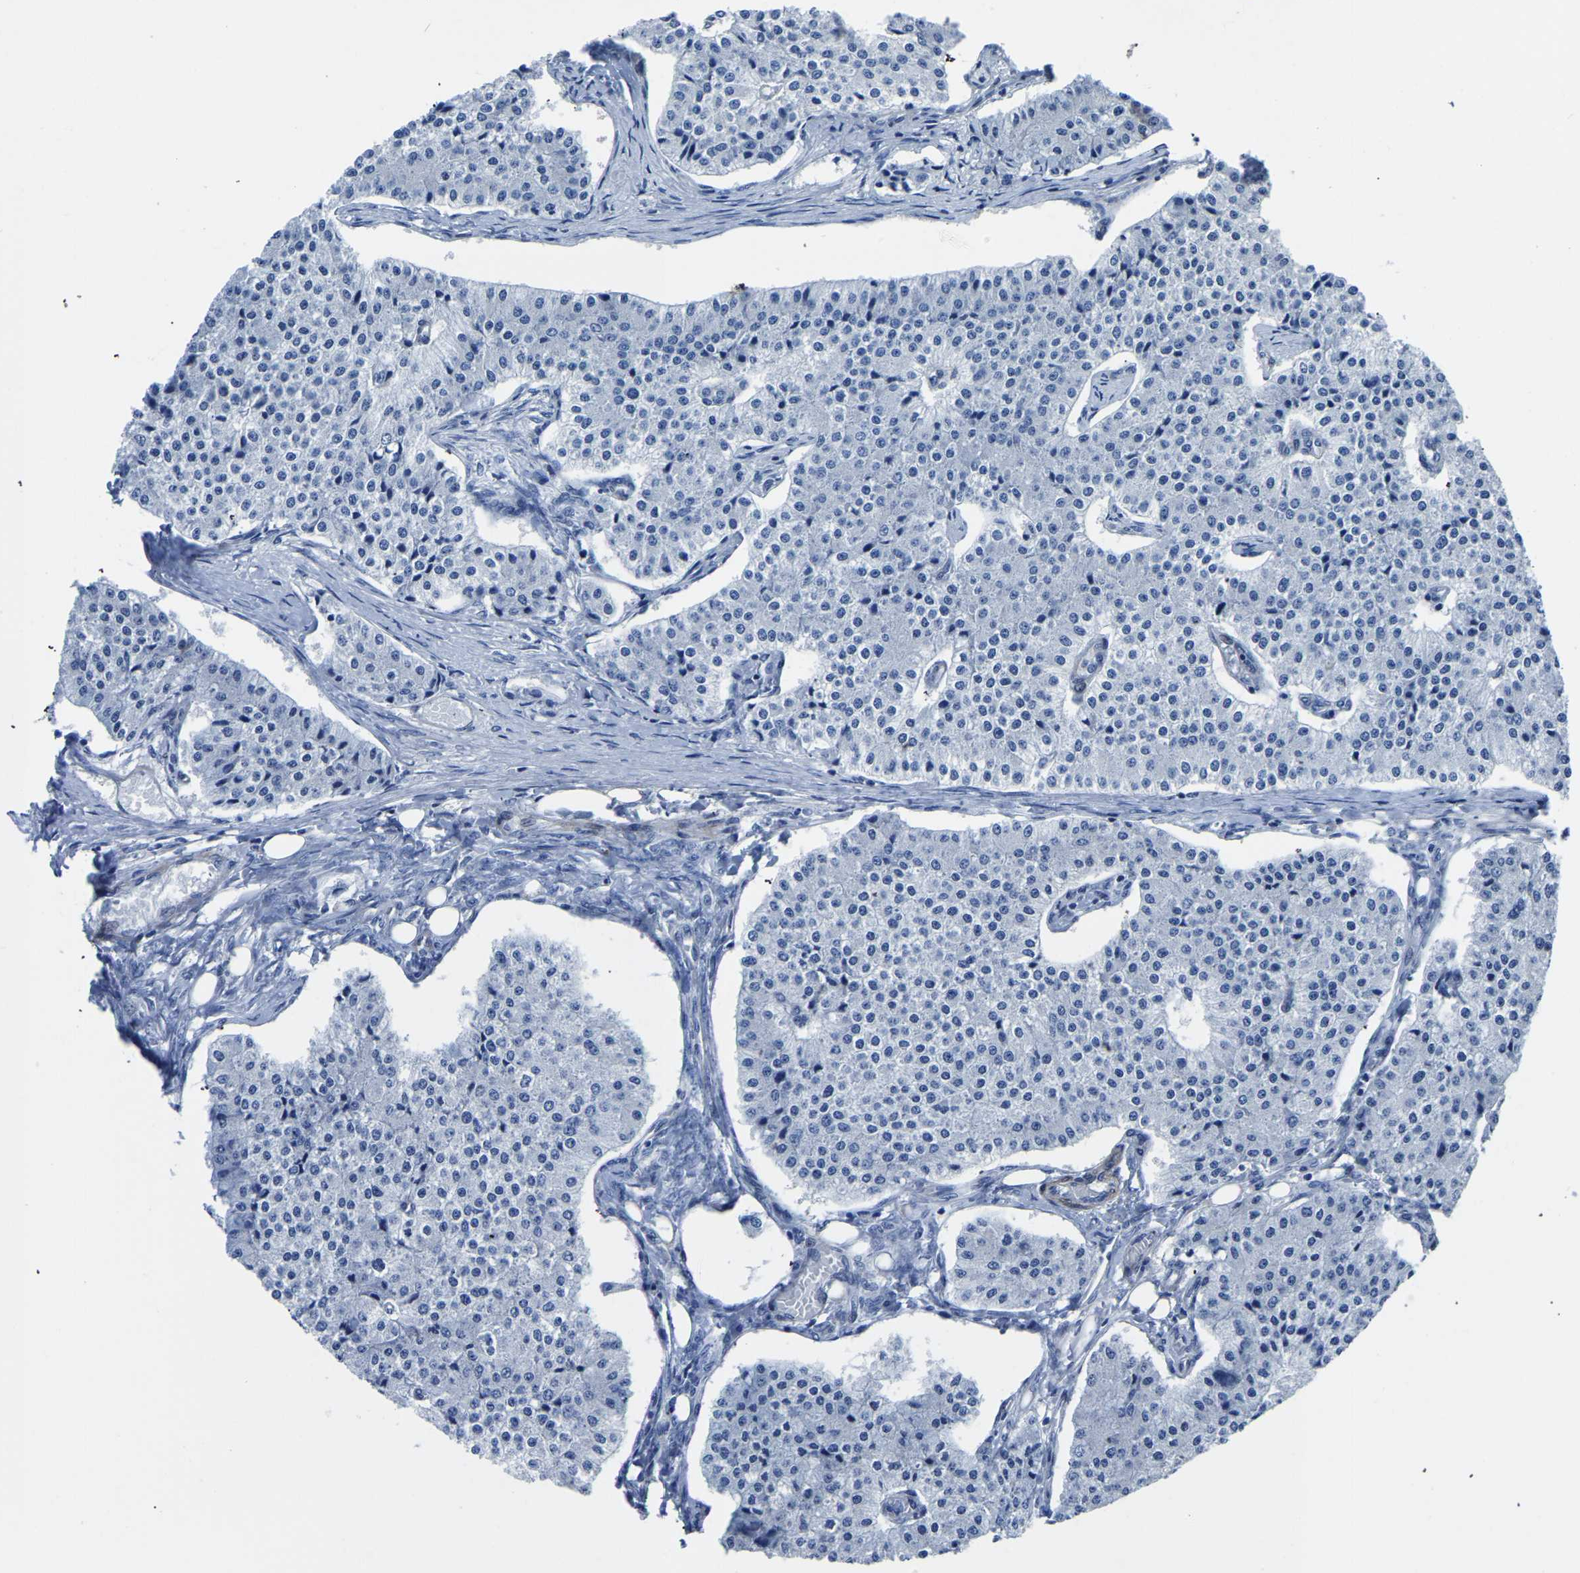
{"staining": {"intensity": "negative", "quantity": "none", "location": "none"}, "tissue": "carcinoid", "cell_type": "Tumor cells", "image_type": "cancer", "snomed": [{"axis": "morphology", "description": "Carcinoid, malignant, NOS"}, {"axis": "topography", "description": "Colon"}], "caption": "DAB immunohistochemical staining of carcinoid demonstrates no significant expression in tumor cells.", "gene": "SLC45A3", "patient": {"sex": "female", "age": 52}}